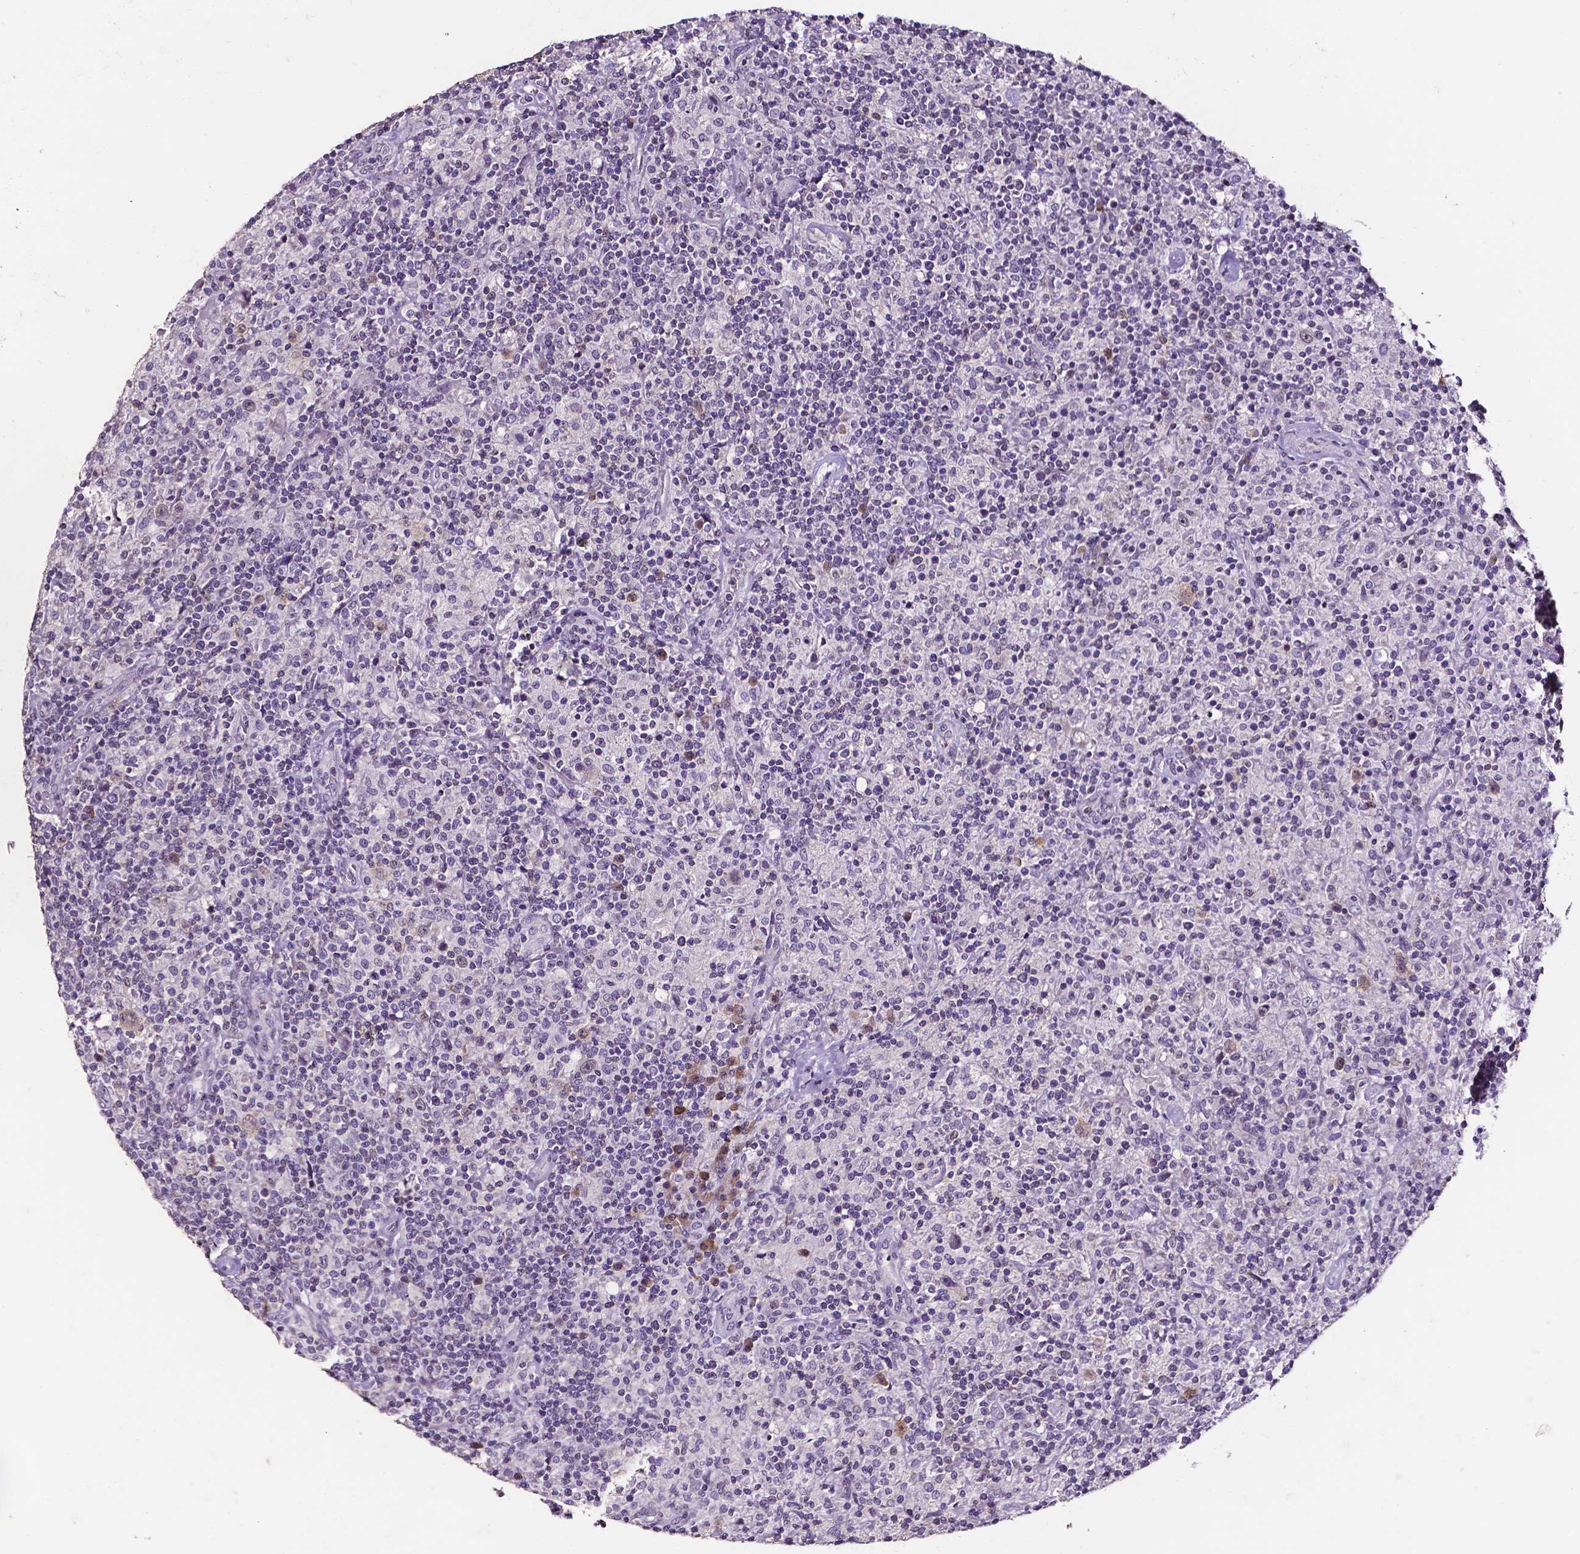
{"staining": {"intensity": "weak", "quantity": ">75%", "location": "cytoplasmic/membranous"}, "tissue": "lymphoma", "cell_type": "Tumor cells", "image_type": "cancer", "snomed": [{"axis": "morphology", "description": "Hodgkin's disease, NOS"}, {"axis": "topography", "description": "Lymph node"}], "caption": "Immunohistochemistry of human lymphoma shows low levels of weak cytoplasmic/membranous staining in approximately >75% of tumor cells. The staining is performed using DAB brown chromogen to label protein expression. The nuclei are counter-stained blue using hematoxylin.", "gene": "PSAT1", "patient": {"sex": "male", "age": 70}}